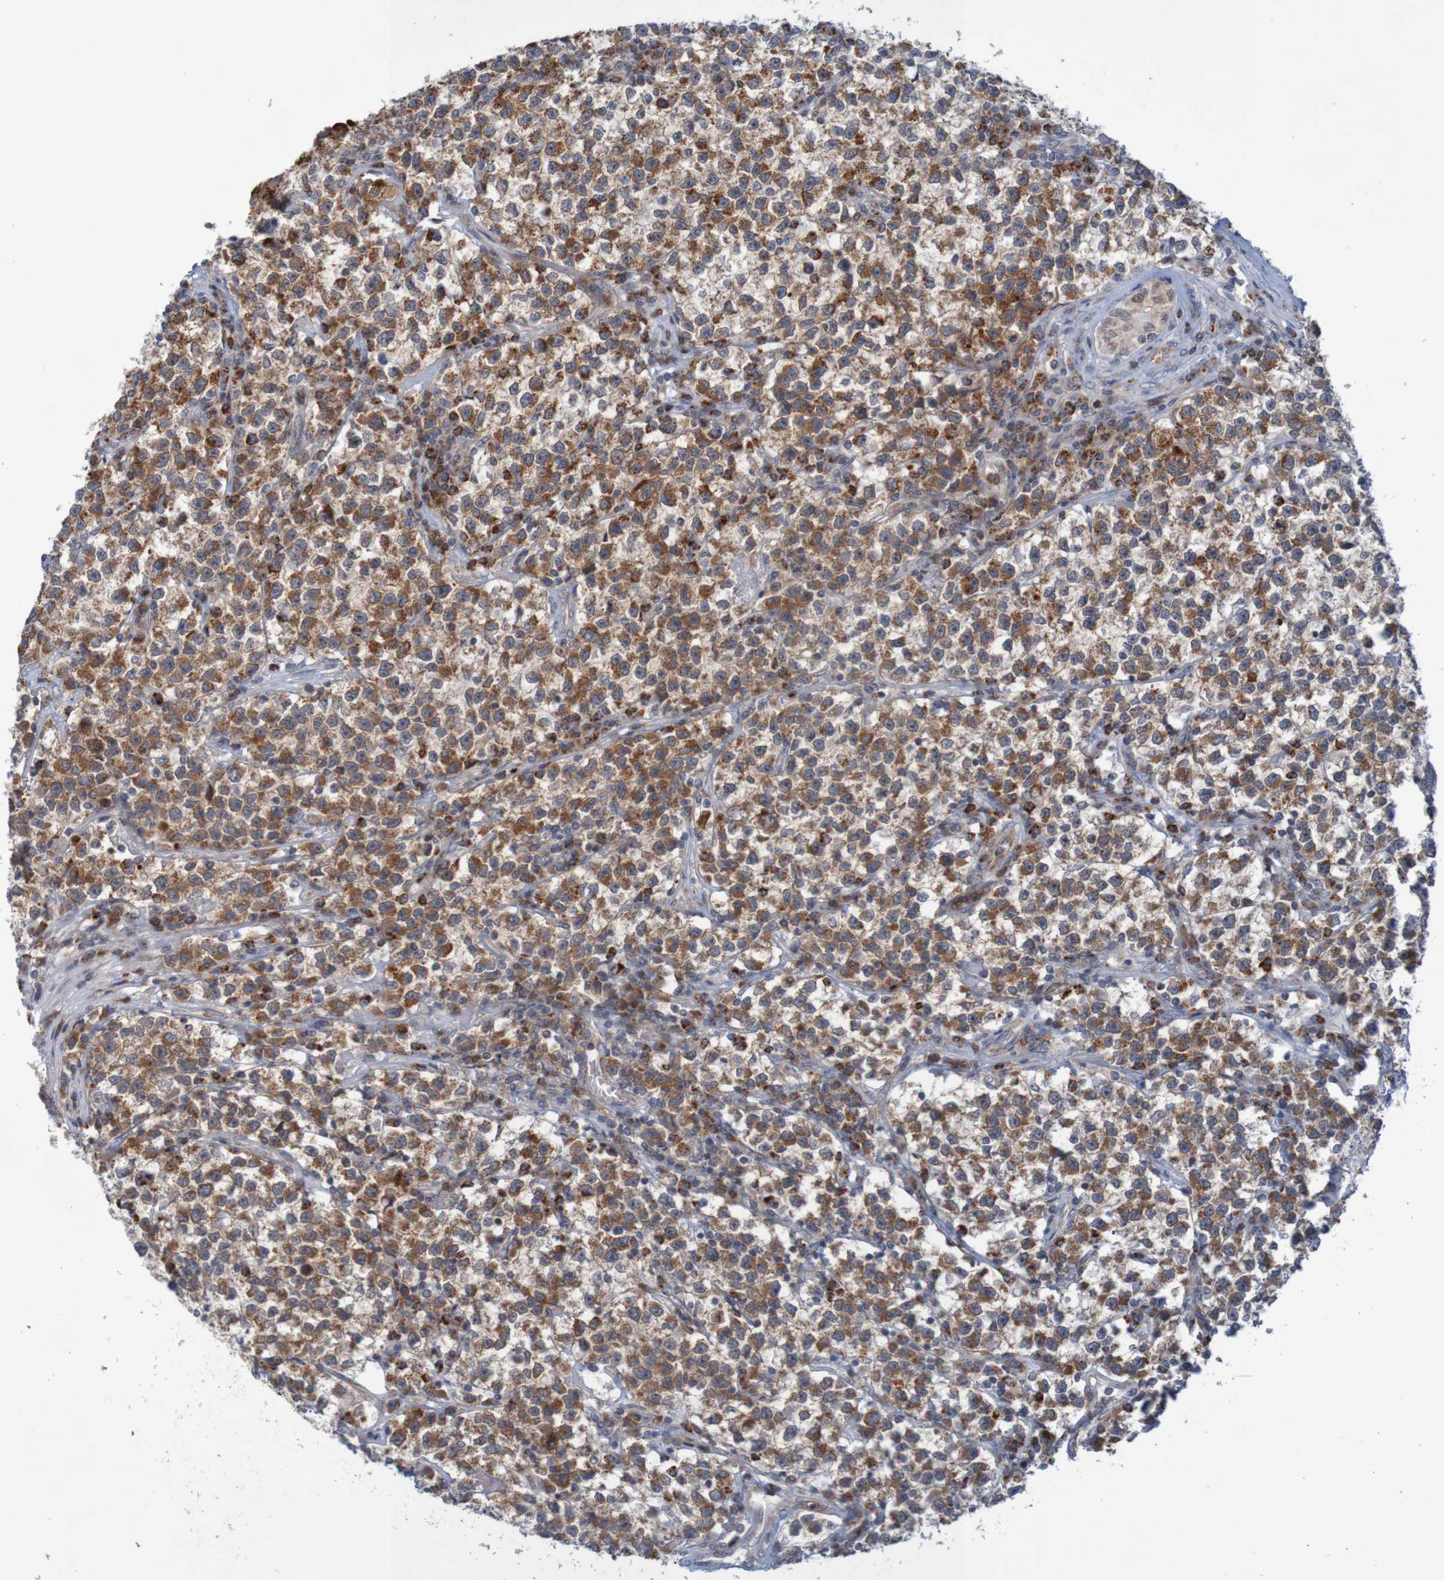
{"staining": {"intensity": "strong", "quantity": ">75%", "location": "cytoplasmic/membranous"}, "tissue": "testis cancer", "cell_type": "Tumor cells", "image_type": "cancer", "snomed": [{"axis": "morphology", "description": "Seminoma, NOS"}, {"axis": "topography", "description": "Testis"}], "caption": "About >75% of tumor cells in human seminoma (testis) show strong cytoplasmic/membranous protein staining as visualized by brown immunohistochemical staining.", "gene": "NAV2", "patient": {"sex": "male", "age": 22}}